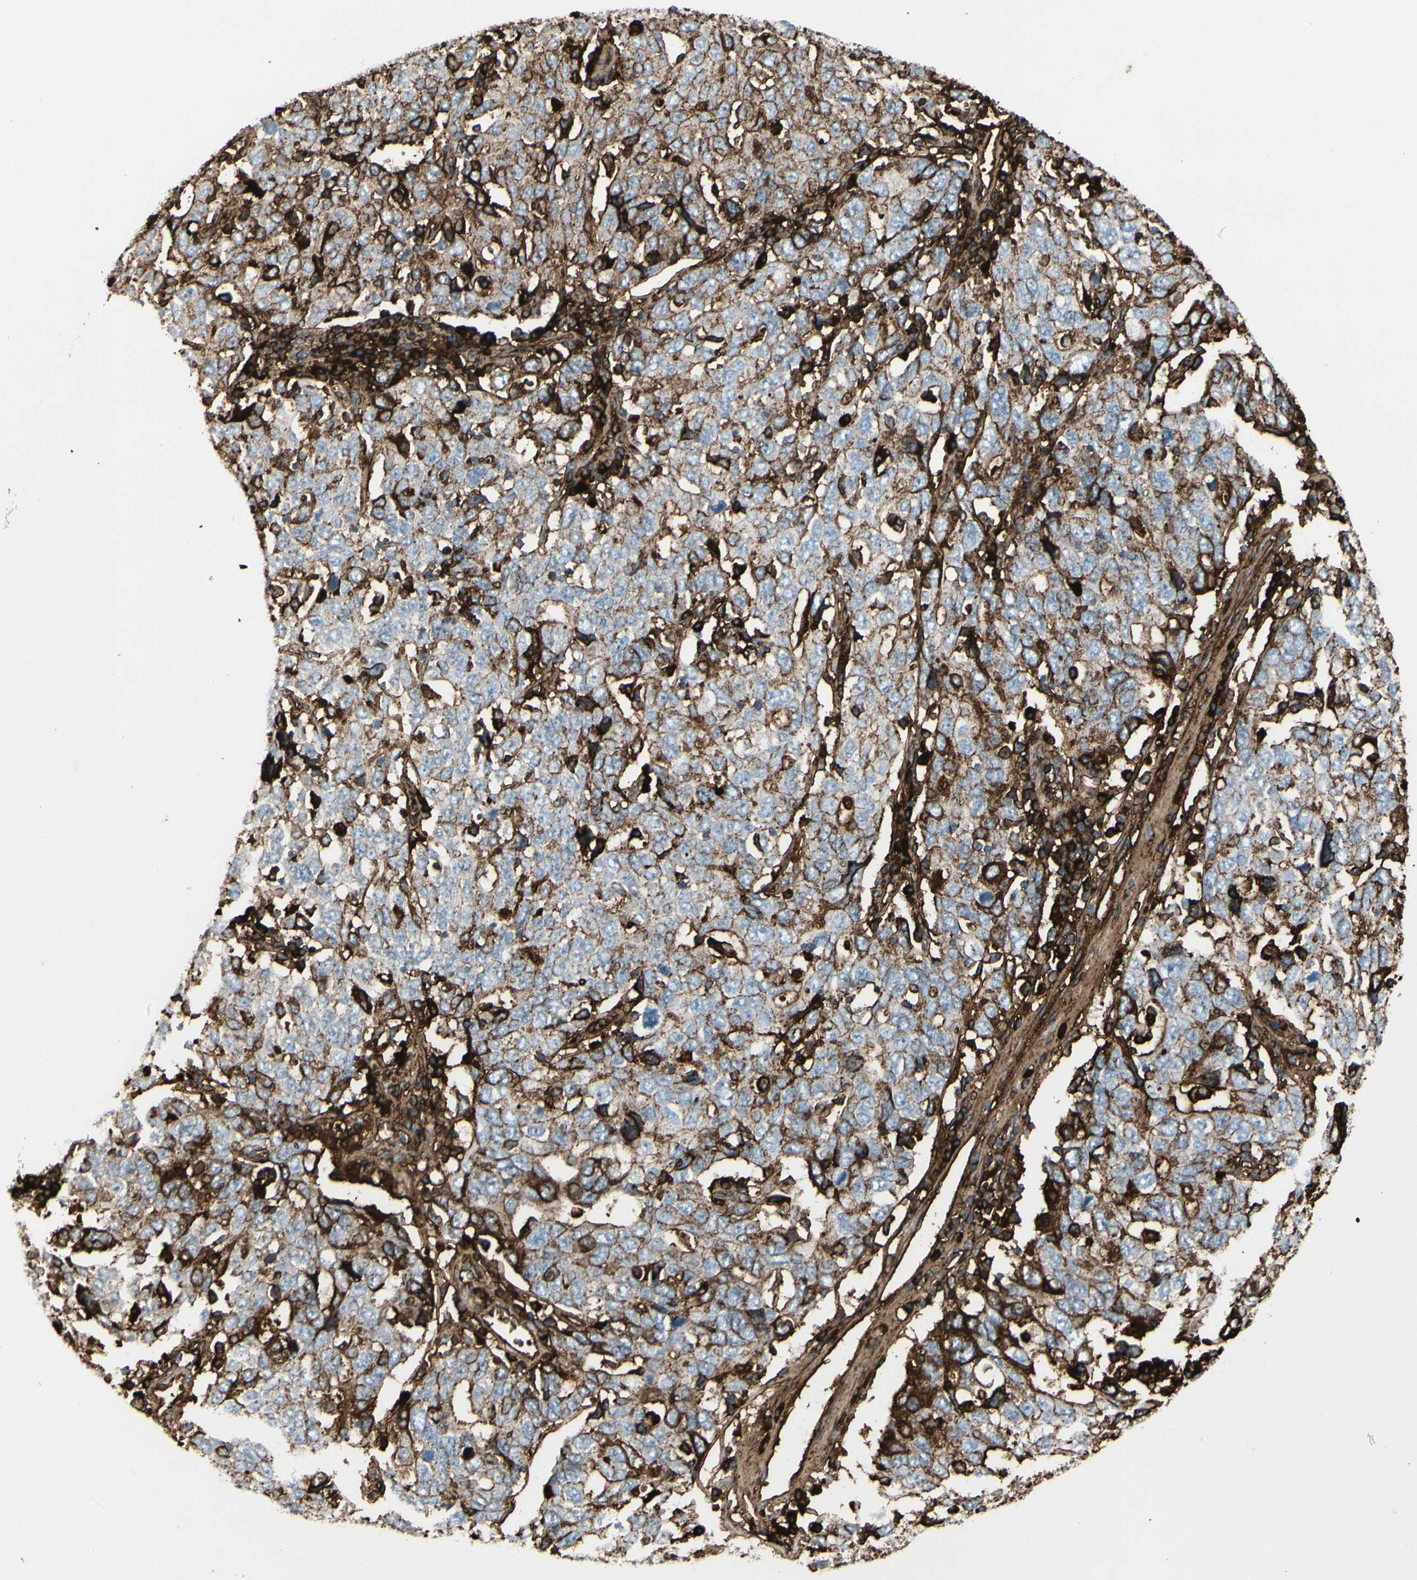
{"staining": {"intensity": "strong", "quantity": "25%-75%", "location": "cytoplasmic/membranous"}, "tissue": "ovarian cancer", "cell_type": "Tumor cells", "image_type": "cancer", "snomed": [{"axis": "morphology", "description": "Carcinoma, endometroid"}, {"axis": "topography", "description": "Ovary"}], "caption": "Immunohistochemistry (IHC) (DAB (3,3'-diaminobenzidine)) staining of human ovarian cancer displays strong cytoplasmic/membranous protein staining in approximately 25%-75% of tumor cells. (DAB (3,3'-diaminobenzidine) IHC with brightfield microscopy, high magnification).", "gene": "IGHG1", "patient": {"sex": "female", "age": 62}}